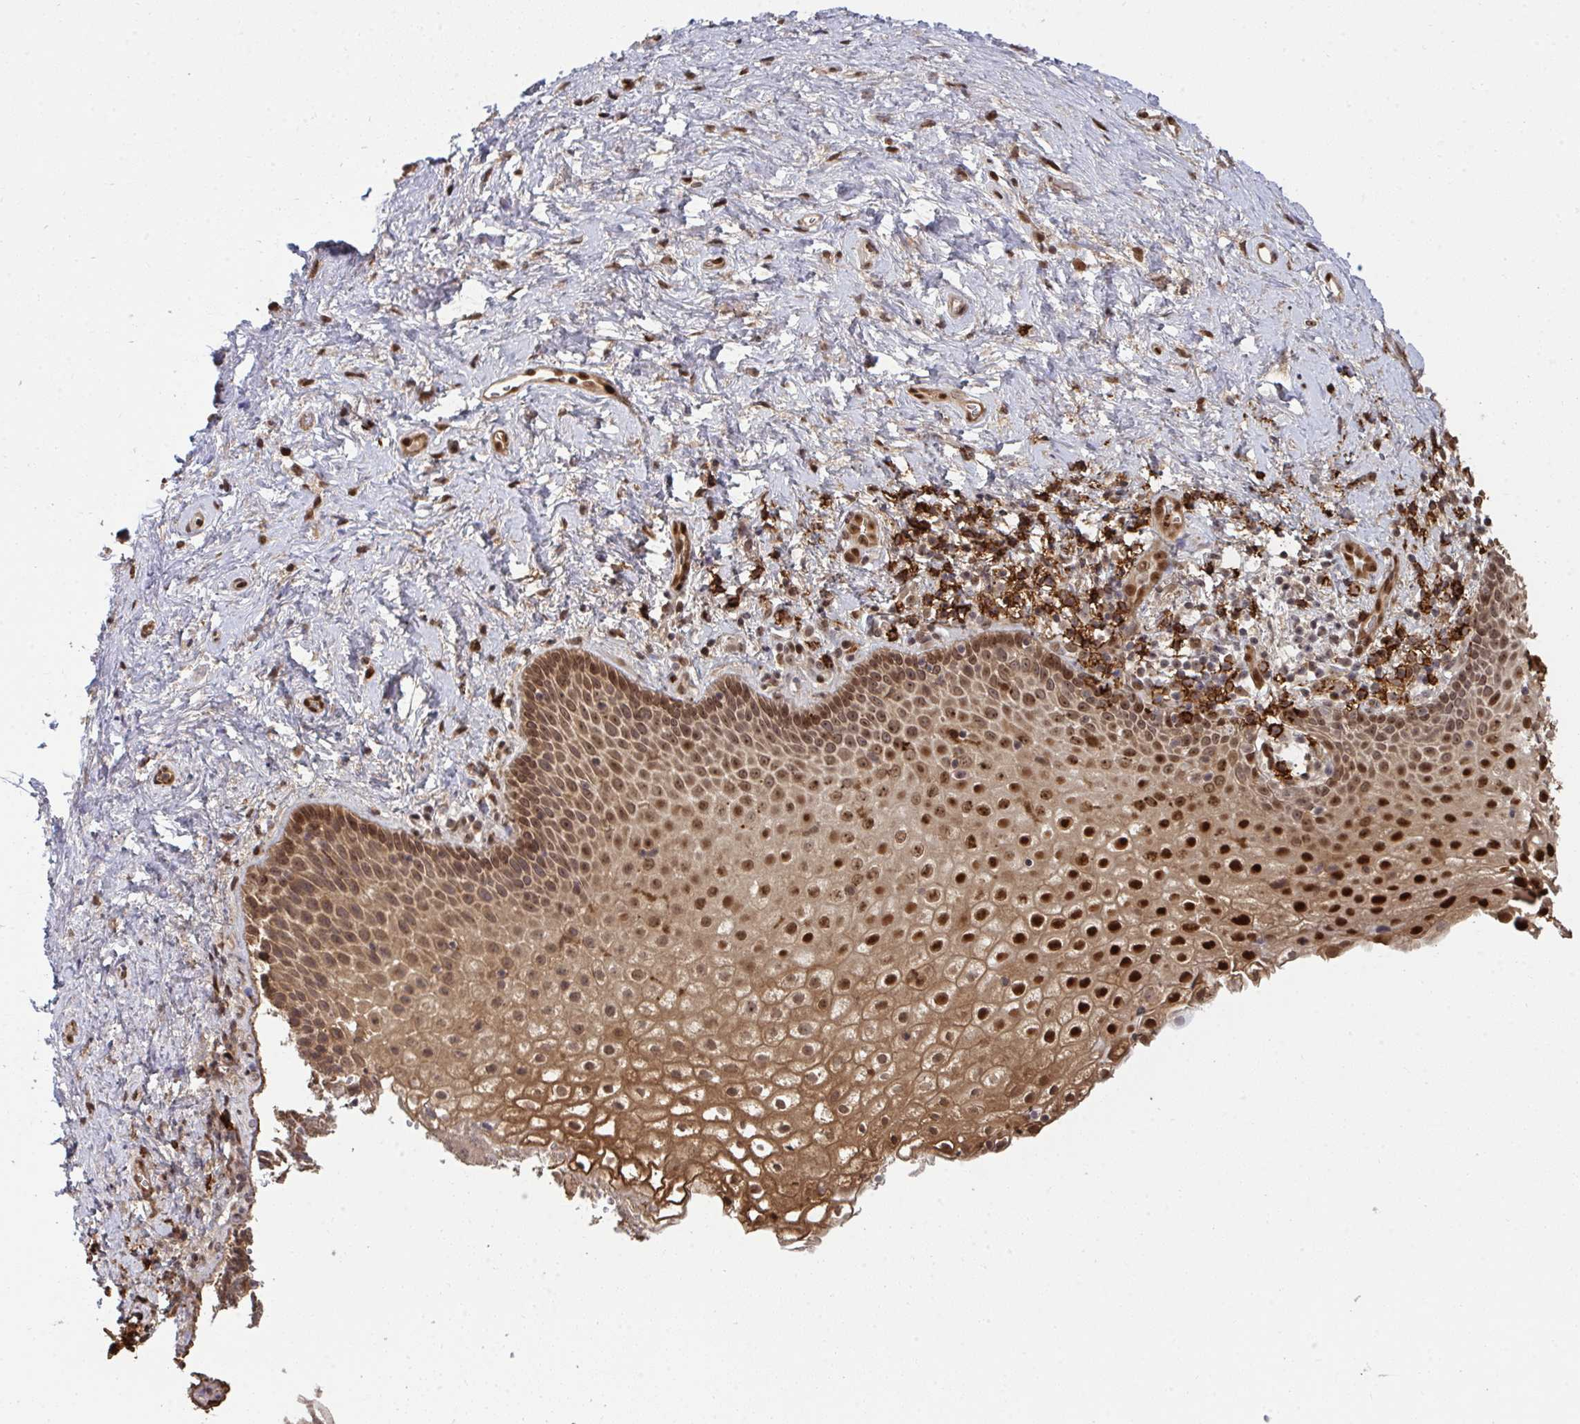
{"staining": {"intensity": "strong", "quantity": ">75%", "location": "cytoplasmic/membranous,nuclear"}, "tissue": "vagina", "cell_type": "Squamous epithelial cells", "image_type": "normal", "snomed": [{"axis": "morphology", "description": "Normal tissue, NOS"}, {"axis": "topography", "description": "Vagina"}], "caption": "The micrograph reveals immunohistochemical staining of unremarkable vagina. There is strong cytoplasmic/membranous,nuclear positivity is present in approximately >75% of squamous epithelial cells.", "gene": "UXT", "patient": {"sex": "female", "age": 61}}